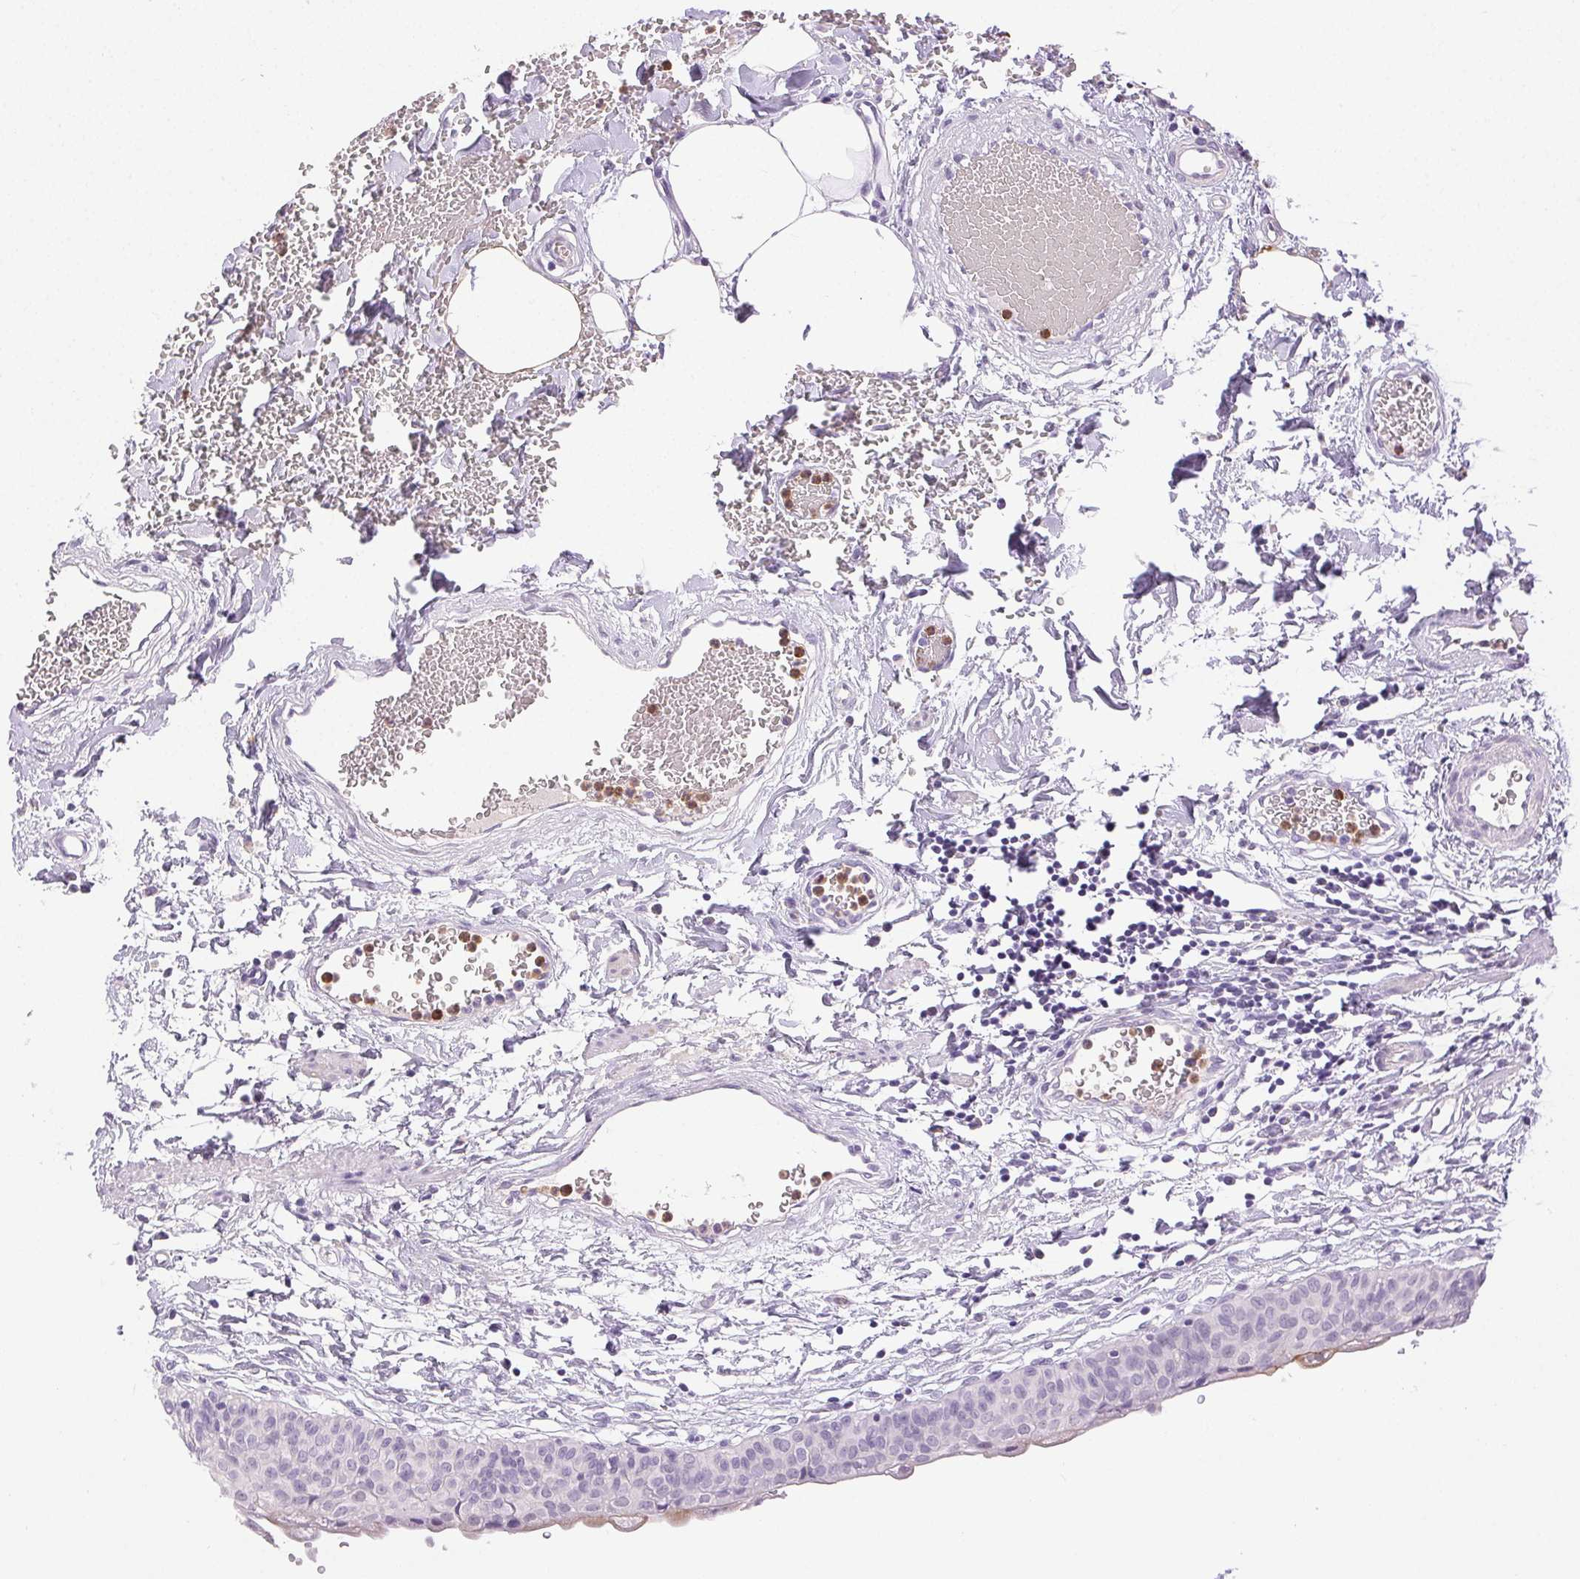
{"staining": {"intensity": "negative", "quantity": "none", "location": "none"}, "tissue": "urinary bladder", "cell_type": "Urothelial cells", "image_type": "normal", "snomed": [{"axis": "morphology", "description": "Normal tissue, NOS"}, {"axis": "topography", "description": "Urinary bladder"}], "caption": "Immunohistochemistry histopathology image of normal urinary bladder: urinary bladder stained with DAB (3,3'-diaminobenzidine) displays no significant protein positivity in urothelial cells.", "gene": "EMX2", "patient": {"sex": "male", "age": 55}}